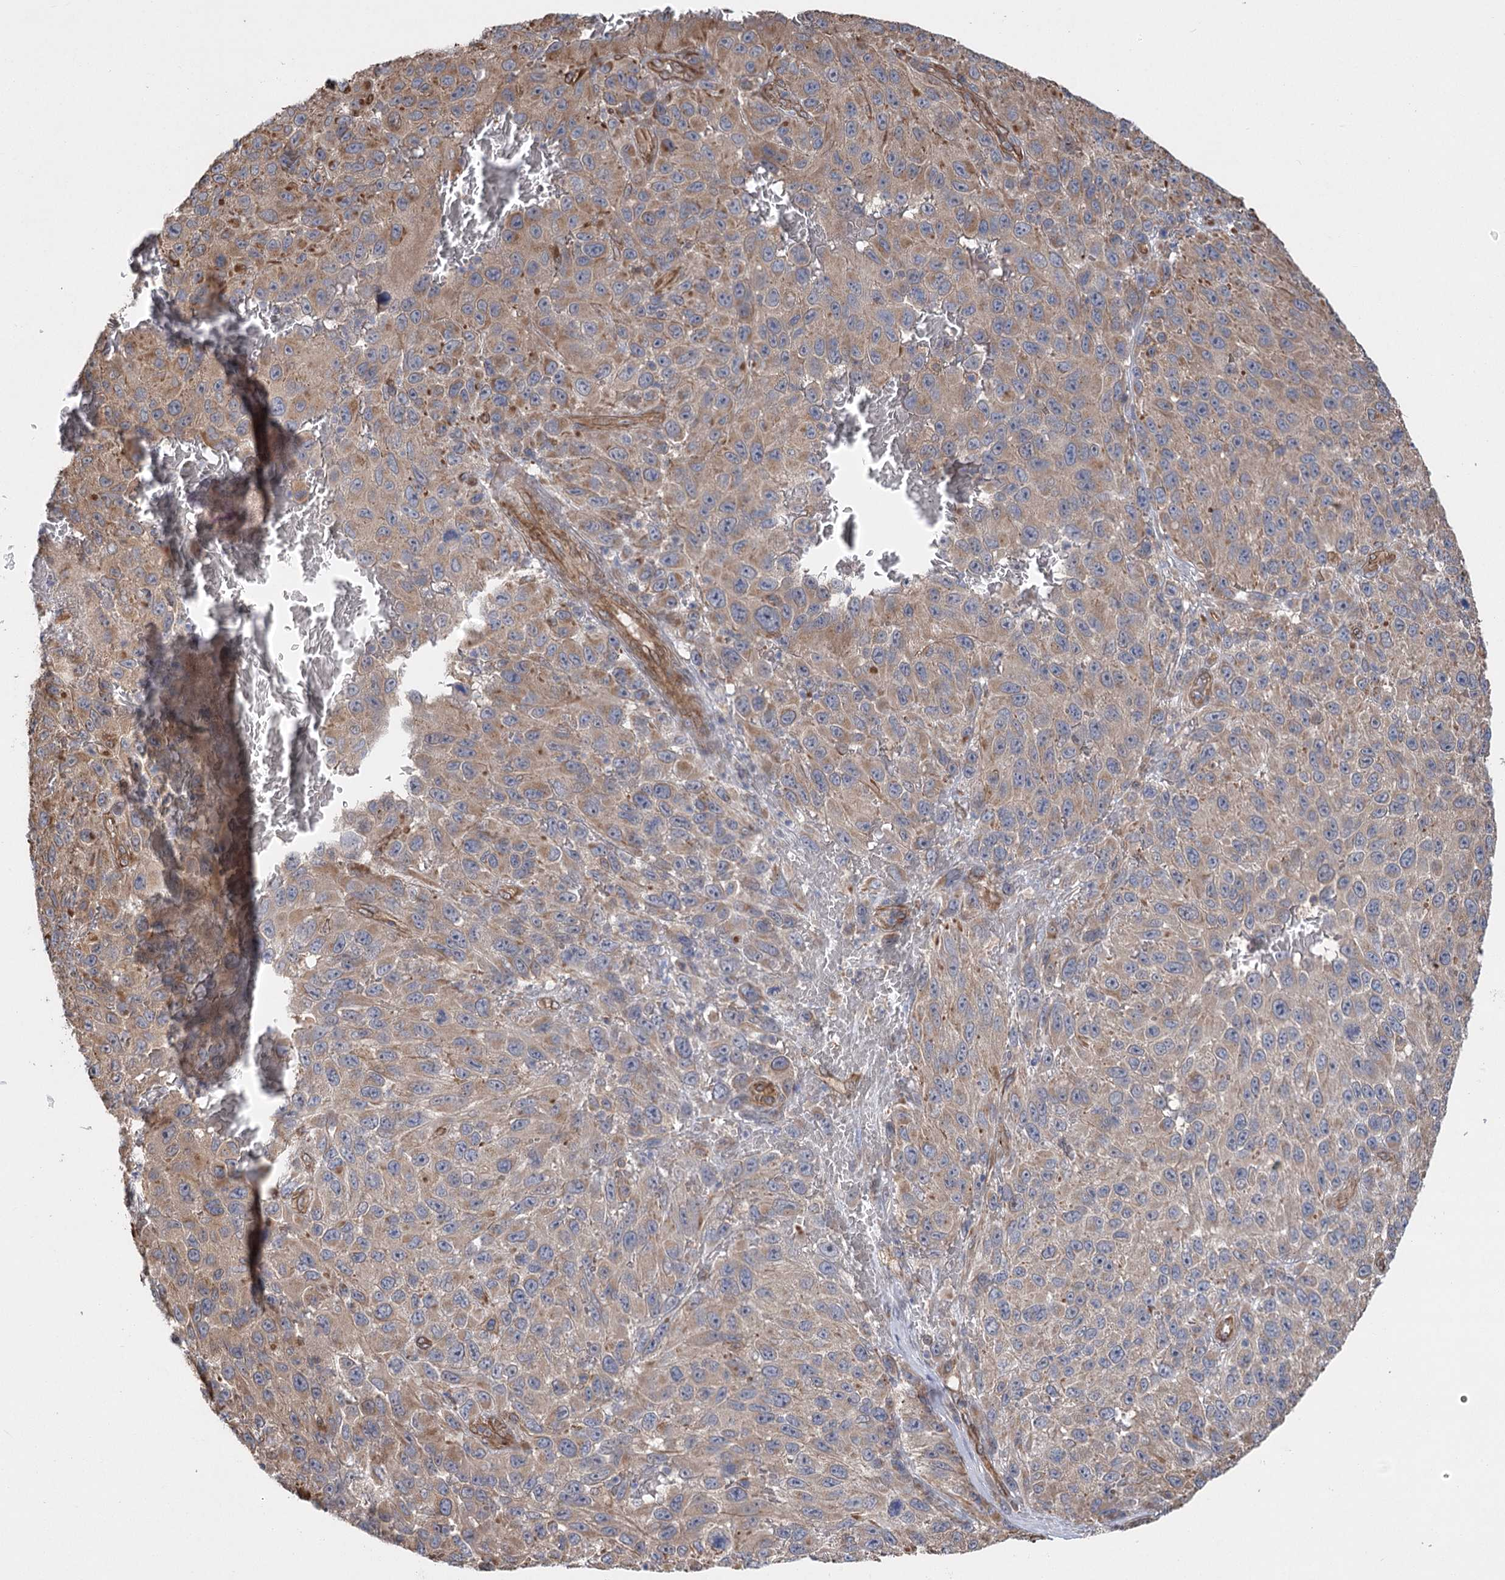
{"staining": {"intensity": "weak", "quantity": "25%-75%", "location": "cytoplasmic/membranous"}, "tissue": "melanoma", "cell_type": "Tumor cells", "image_type": "cancer", "snomed": [{"axis": "morphology", "description": "Malignant melanoma, NOS"}, {"axis": "topography", "description": "Skin"}], "caption": "Immunohistochemical staining of human melanoma shows weak cytoplasmic/membranous protein expression in about 25%-75% of tumor cells.", "gene": "RWDD4", "patient": {"sex": "female", "age": 96}}